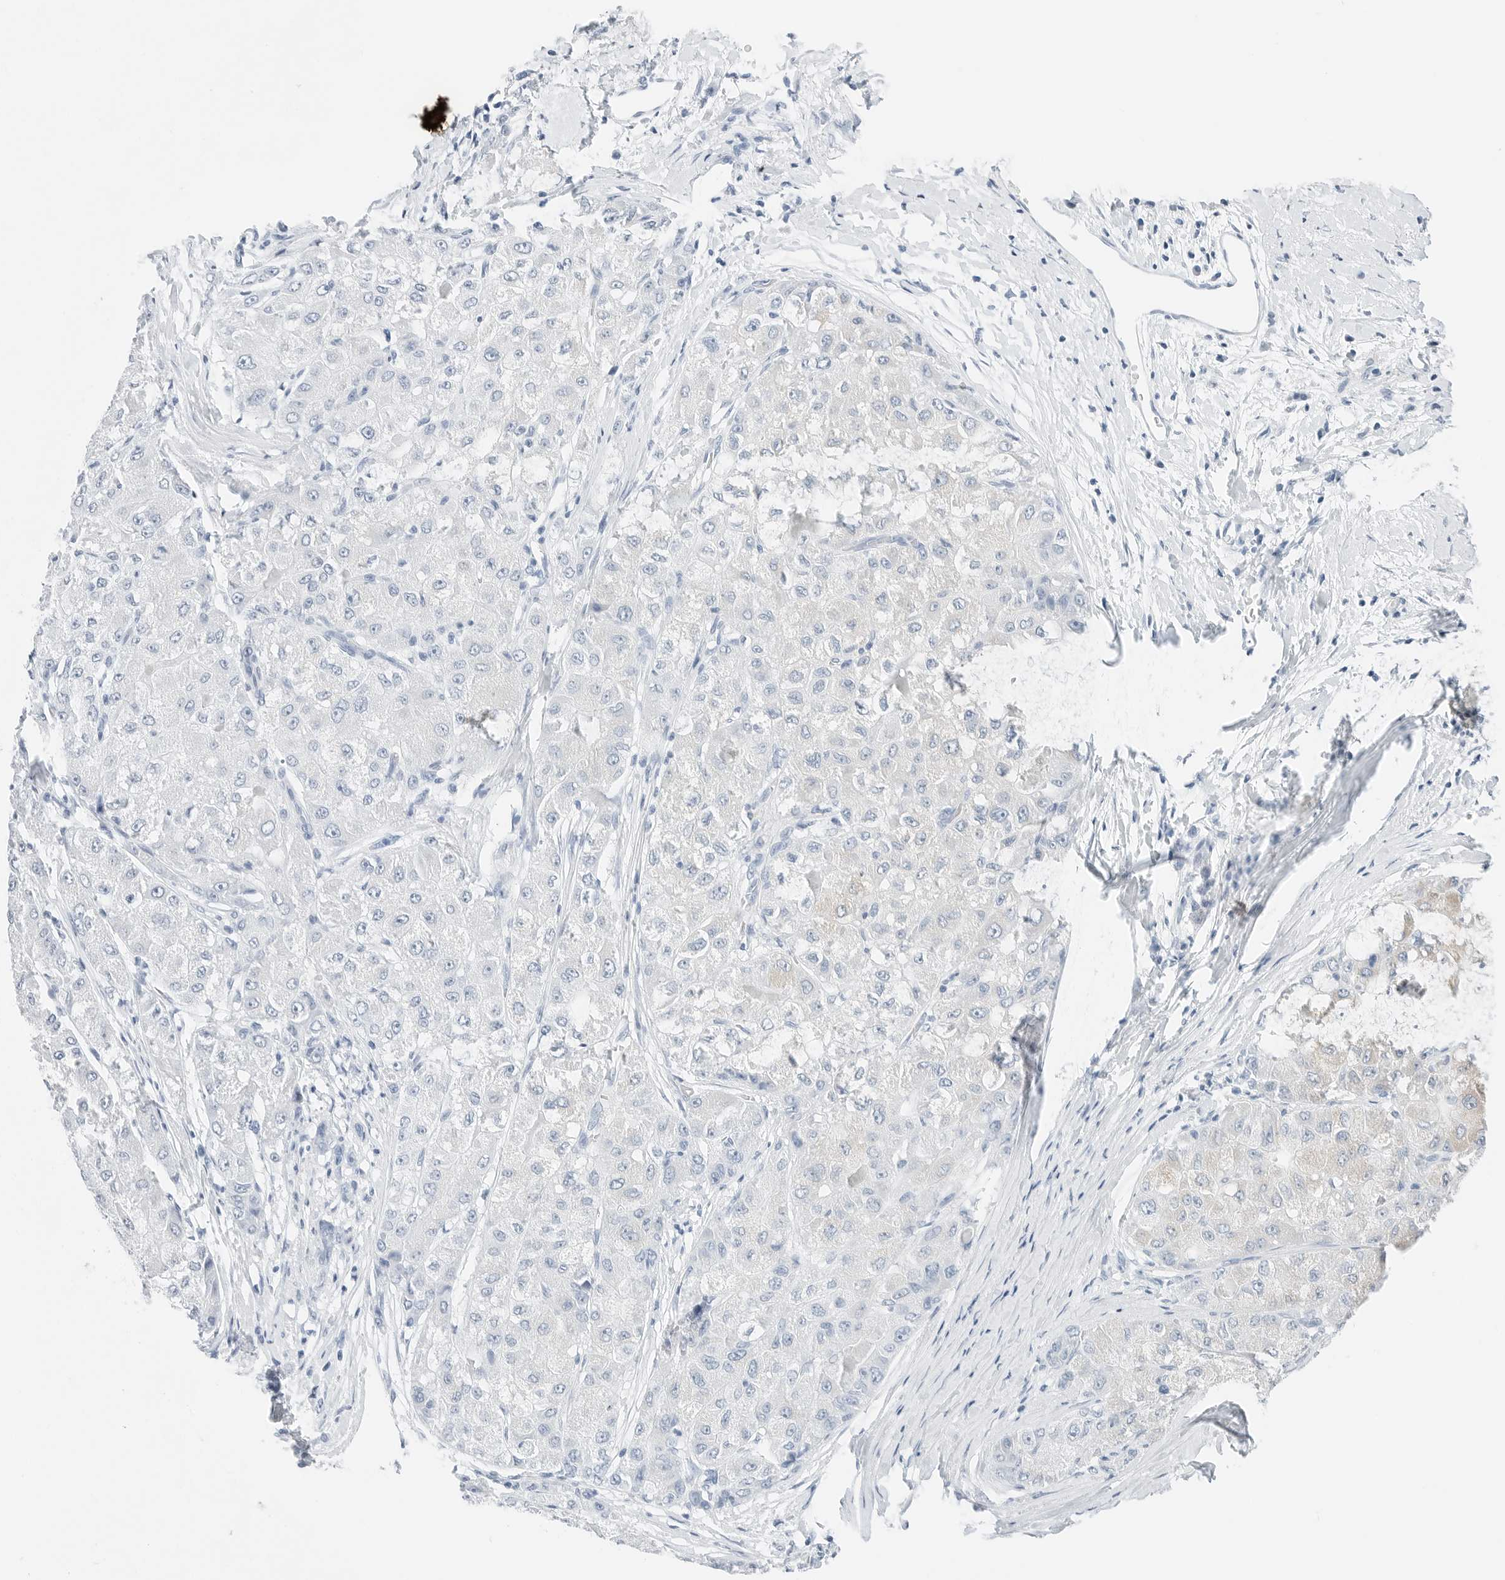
{"staining": {"intensity": "weak", "quantity": "<25%", "location": "cytoplasmic/membranous"}, "tissue": "liver cancer", "cell_type": "Tumor cells", "image_type": "cancer", "snomed": [{"axis": "morphology", "description": "Carcinoma, Hepatocellular, NOS"}, {"axis": "topography", "description": "Liver"}], "caption": "Hepatocellular carcinoma (liver) was stained to show a protein in brown. There is no significant positivity in tumor cells.", "gene": "IQCC", "patient": {"sex": "male", "age": 80}}